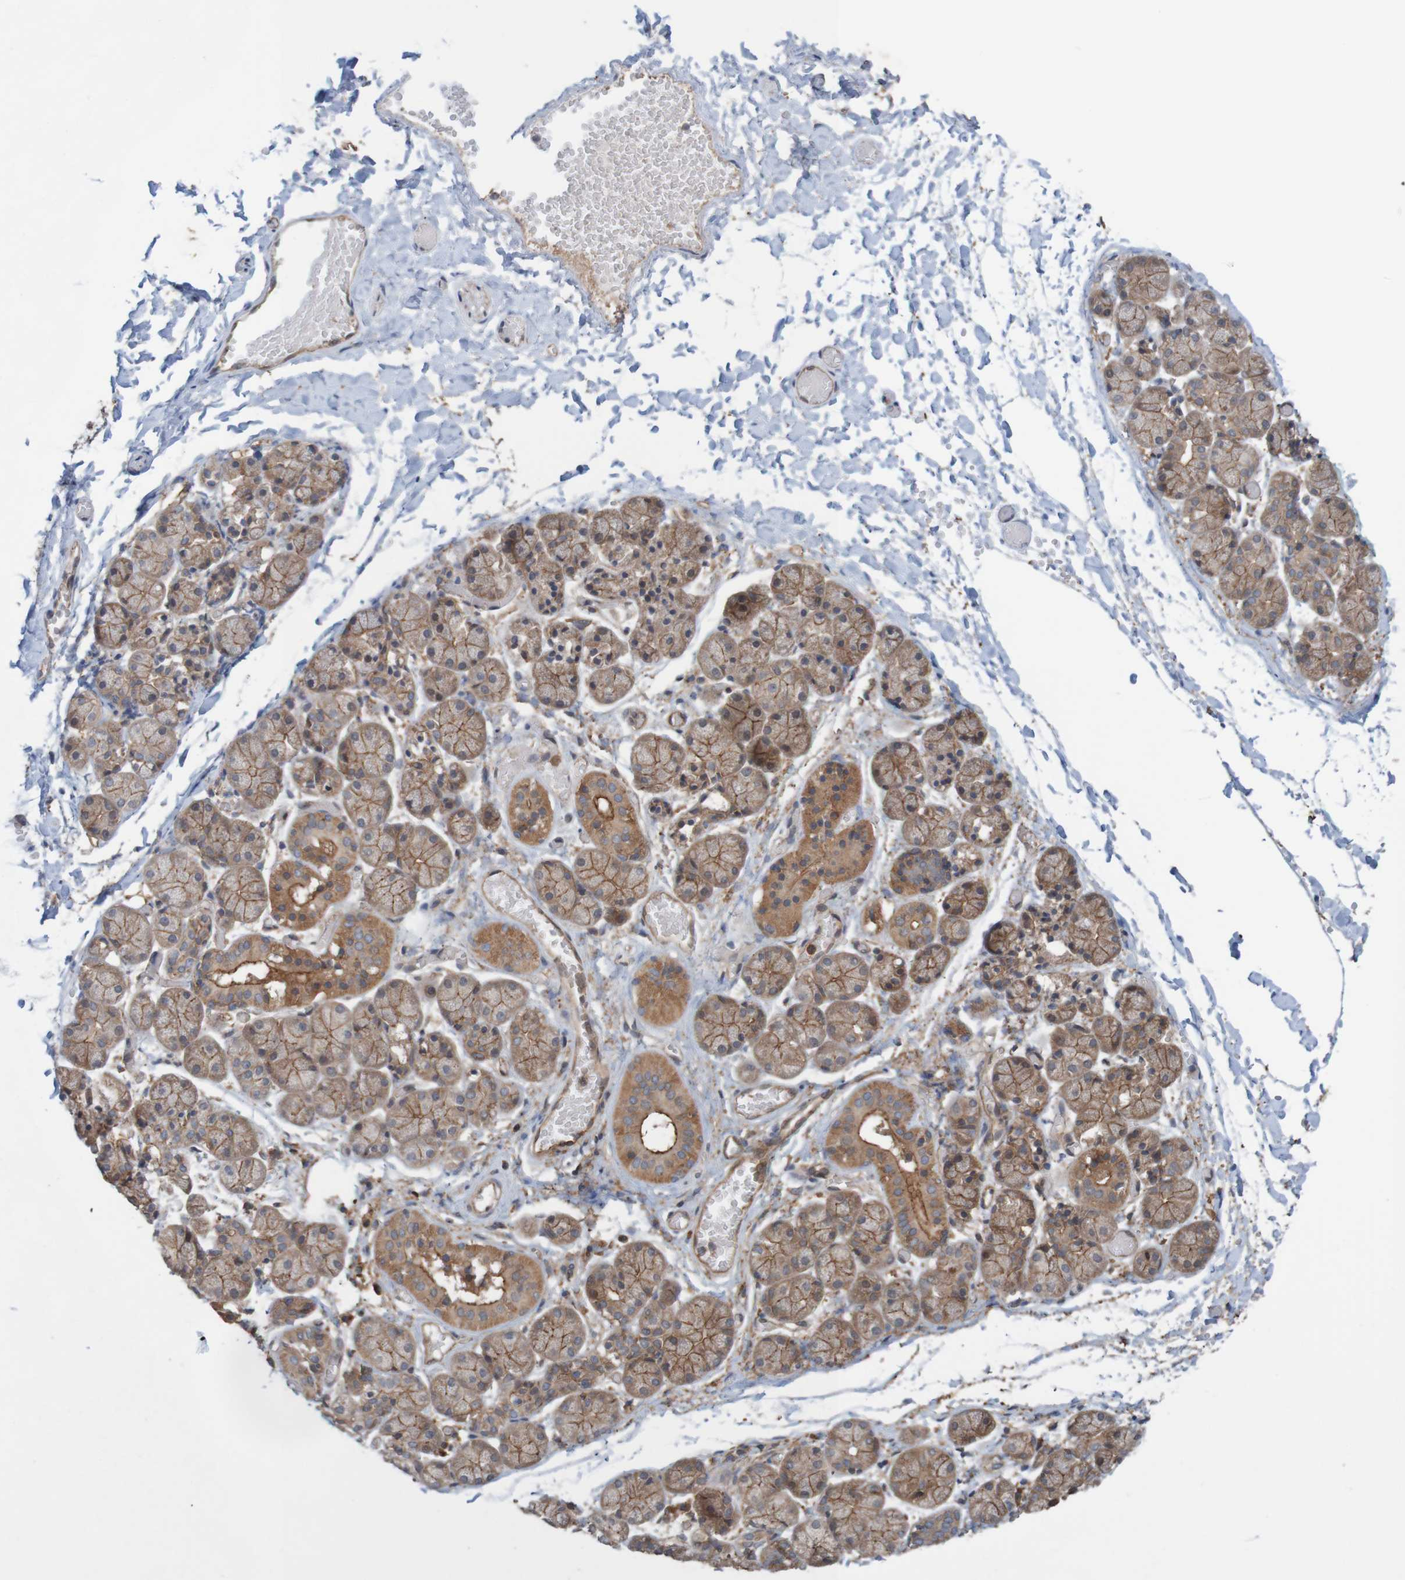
{"staining": {"intensity": "moderate", "quantity": ">75%", "location": "cytoplasmic/membranous"}, "tissue": "salivary gland", "cell_type": "Glandular cells", "image_type": "normal", "snomed": [{"axis": "morphology", "description": "Normal tissue, NOS"}, {"axis": "topography", "description": "Salivary gland"}], "caption": "Protein staining of normal salivary gland exhibits moderate cytoplasmic/membranous positivity in approximately >75% of glandular cells.", "gene": "ARHGEF11", "patient": {"sex": "female", "age": 24}}